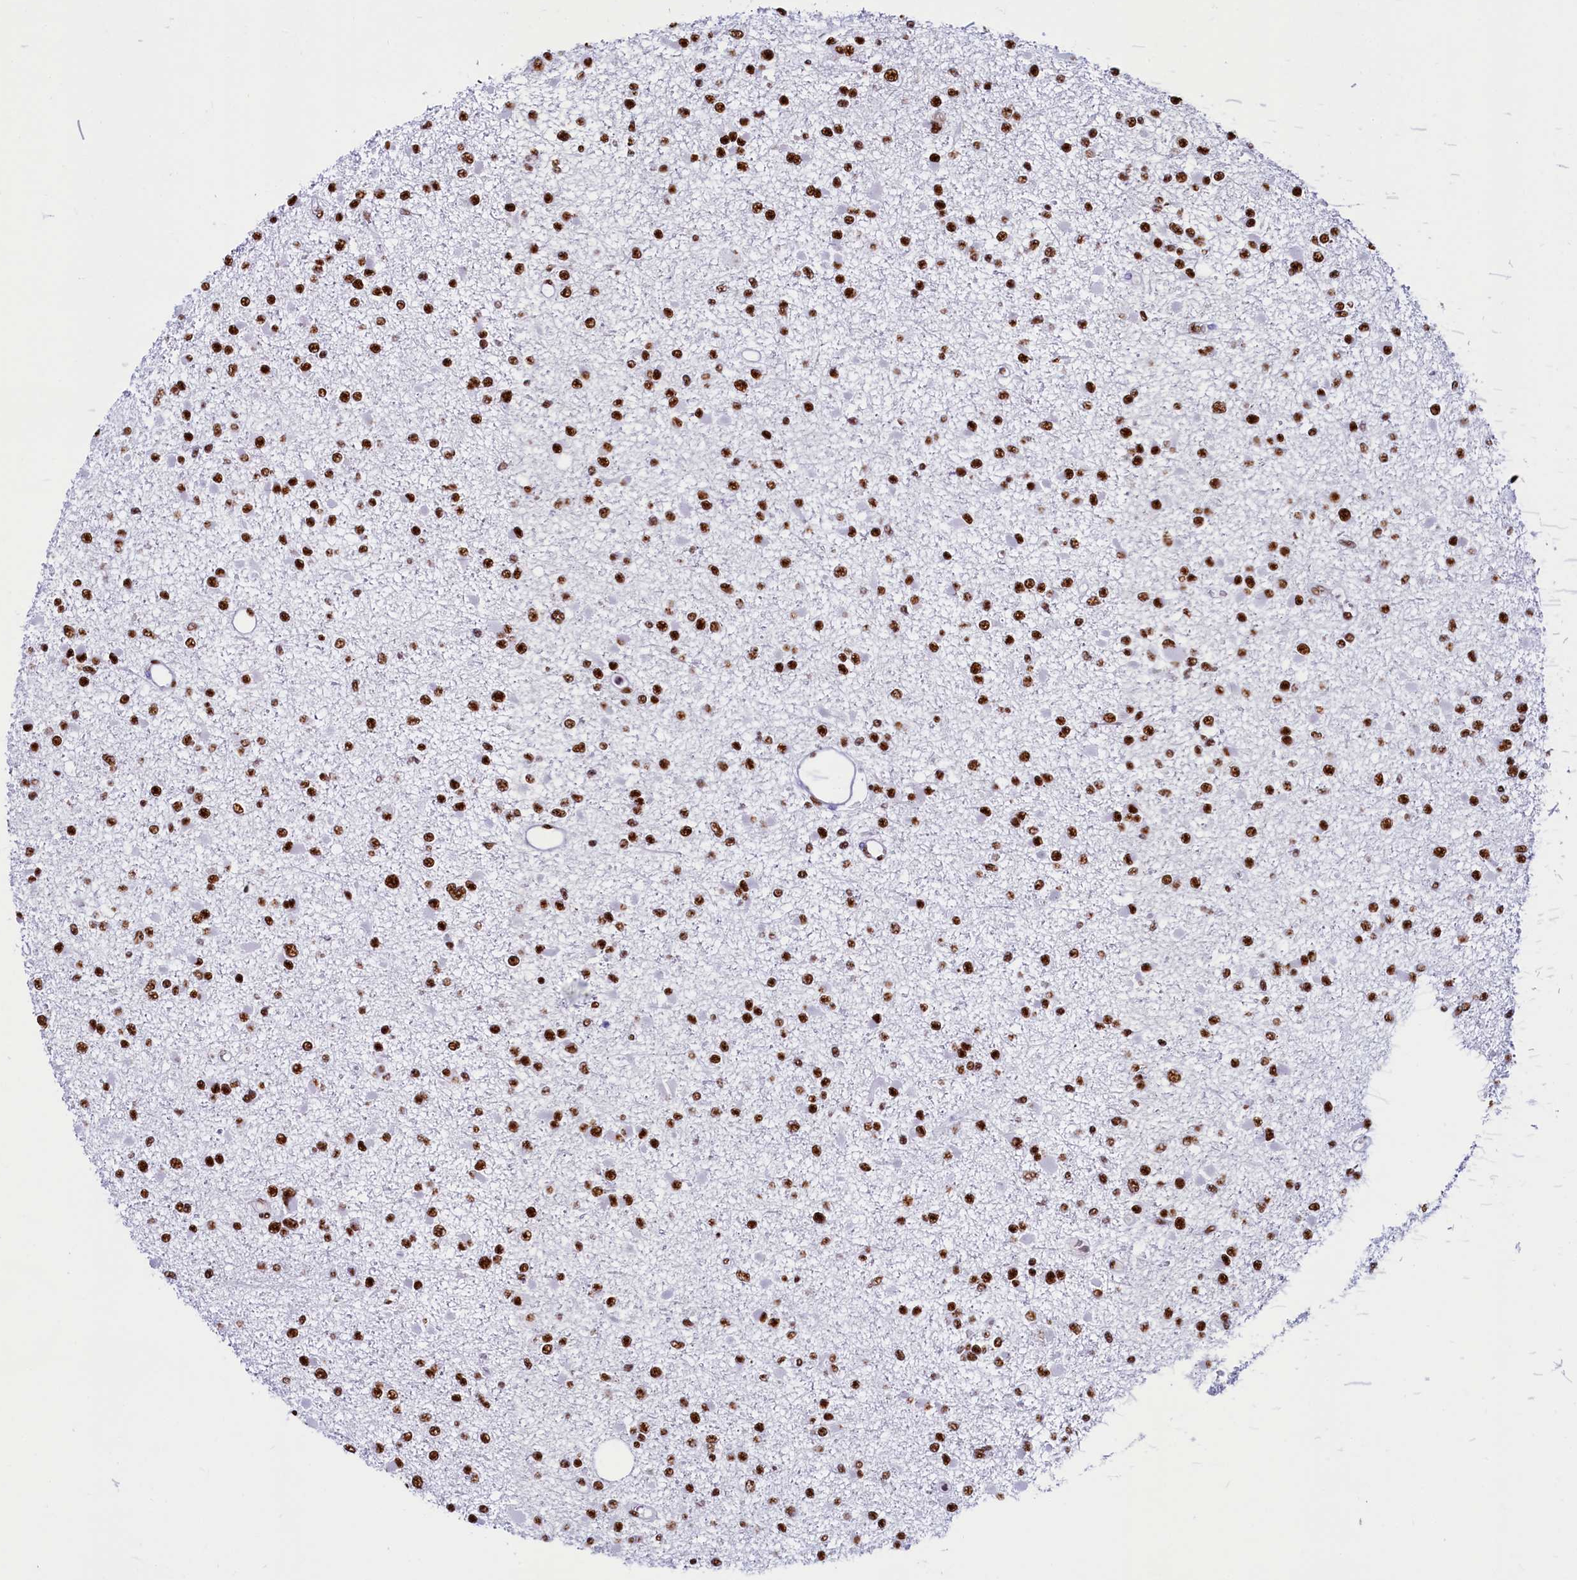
{"staining": {"intensity": "strong", "quantity": ">75%", "location": "nuclear"}, "tissue": "glioma", "cell_type": "Tumor cells", "image_type": "cancer", "snomed": [{"axis": "morphology", "description": "Glioma, malignant, Low grade"}, {"axis": "topography", "description": "Brain"}], "caption": "This micrograph reveals immunohistochemistry (IHC) staining of malignant low-grade glioma, with high strong nuclear expression in approximately >75% of tumor cells.", "gene": "SRRM2", "patient": {"sex": "female", "age": 22}}